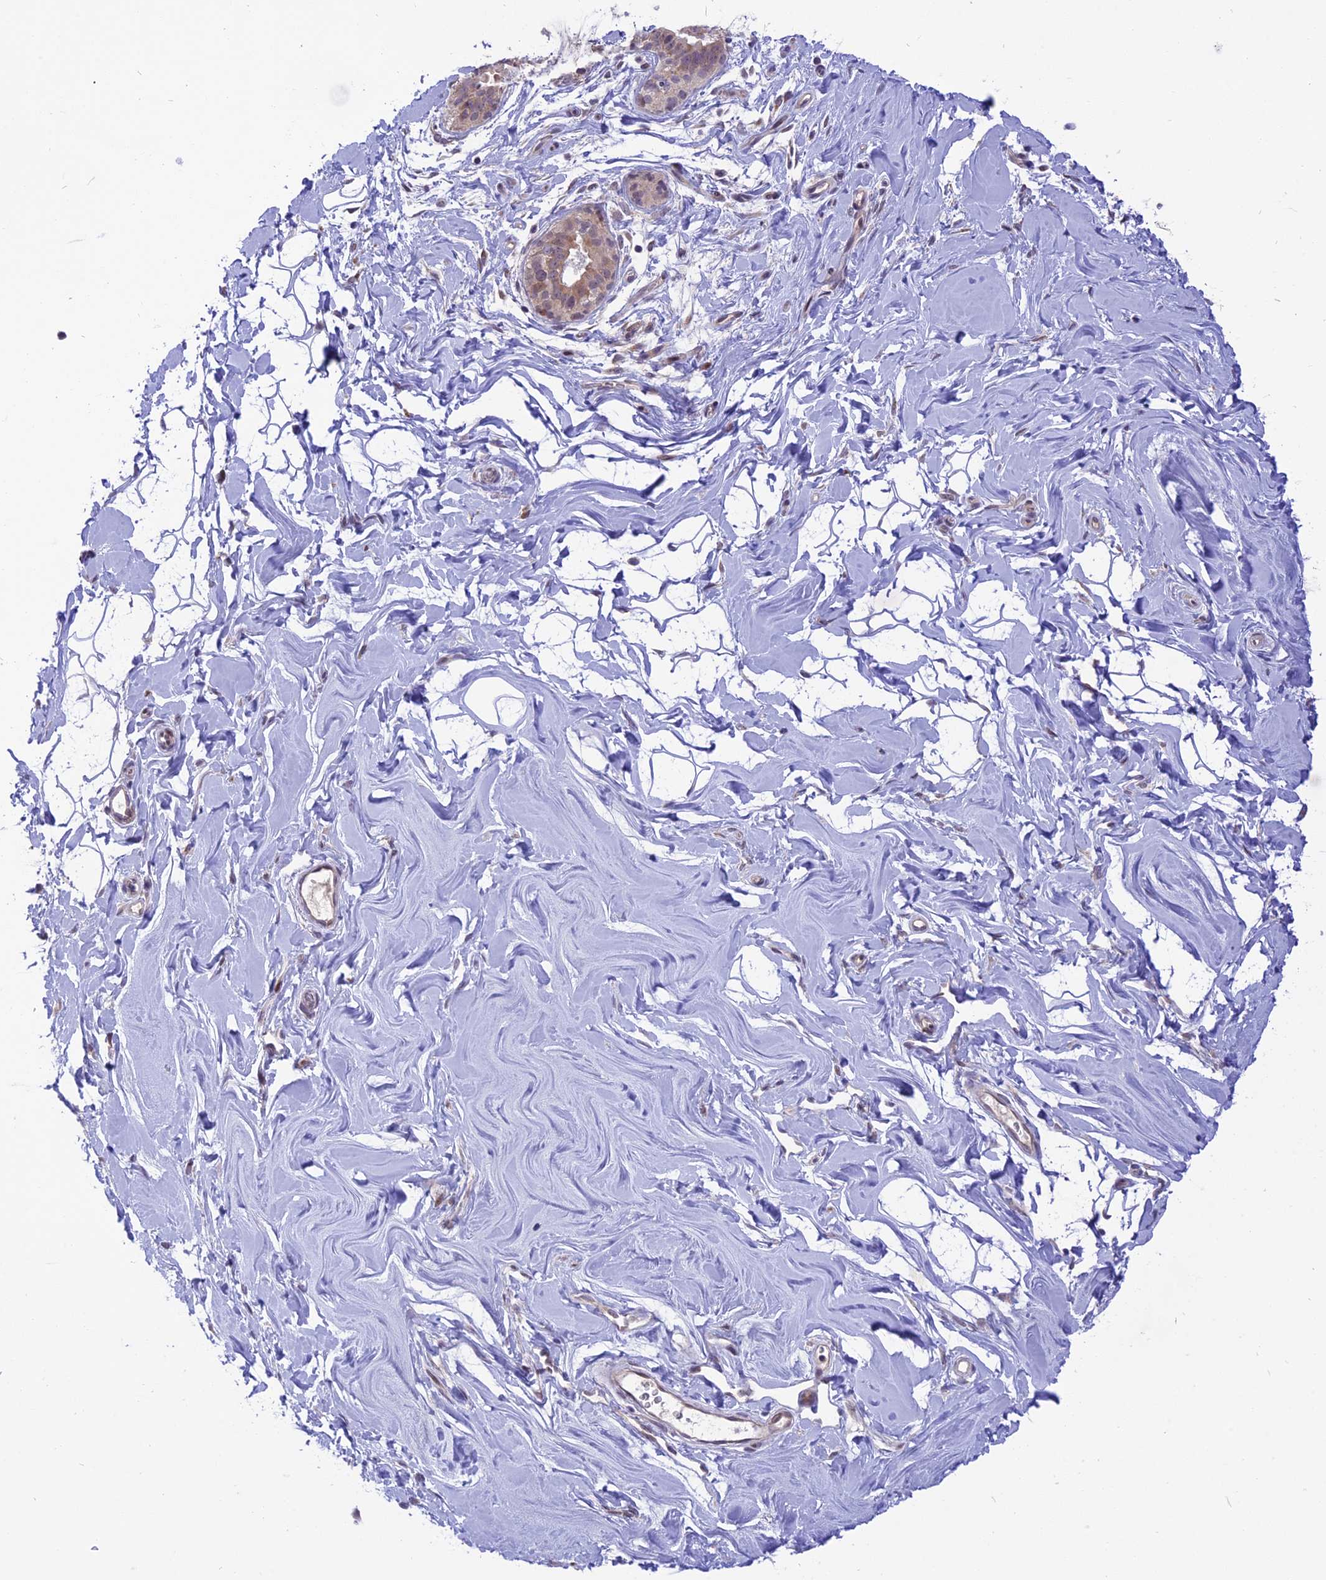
{"staining": {"intensity": "negative", "quantity": "none", "location": "none"}, "tissue": "adipose tissue", "cell_type": "Adipocytes", "image_type": "normal", "snomed": [{"axis": "morphology", "description": "Normal tissue, NOS"}, {"axis": "topography", "description": "Breast"}], "caption": "Immunohistochemical staining of normal adipose tissue exhibits no significant staining in adipocytes.", "gene": "ZNF837", "patient": {"sex": "female", "age": 26}}